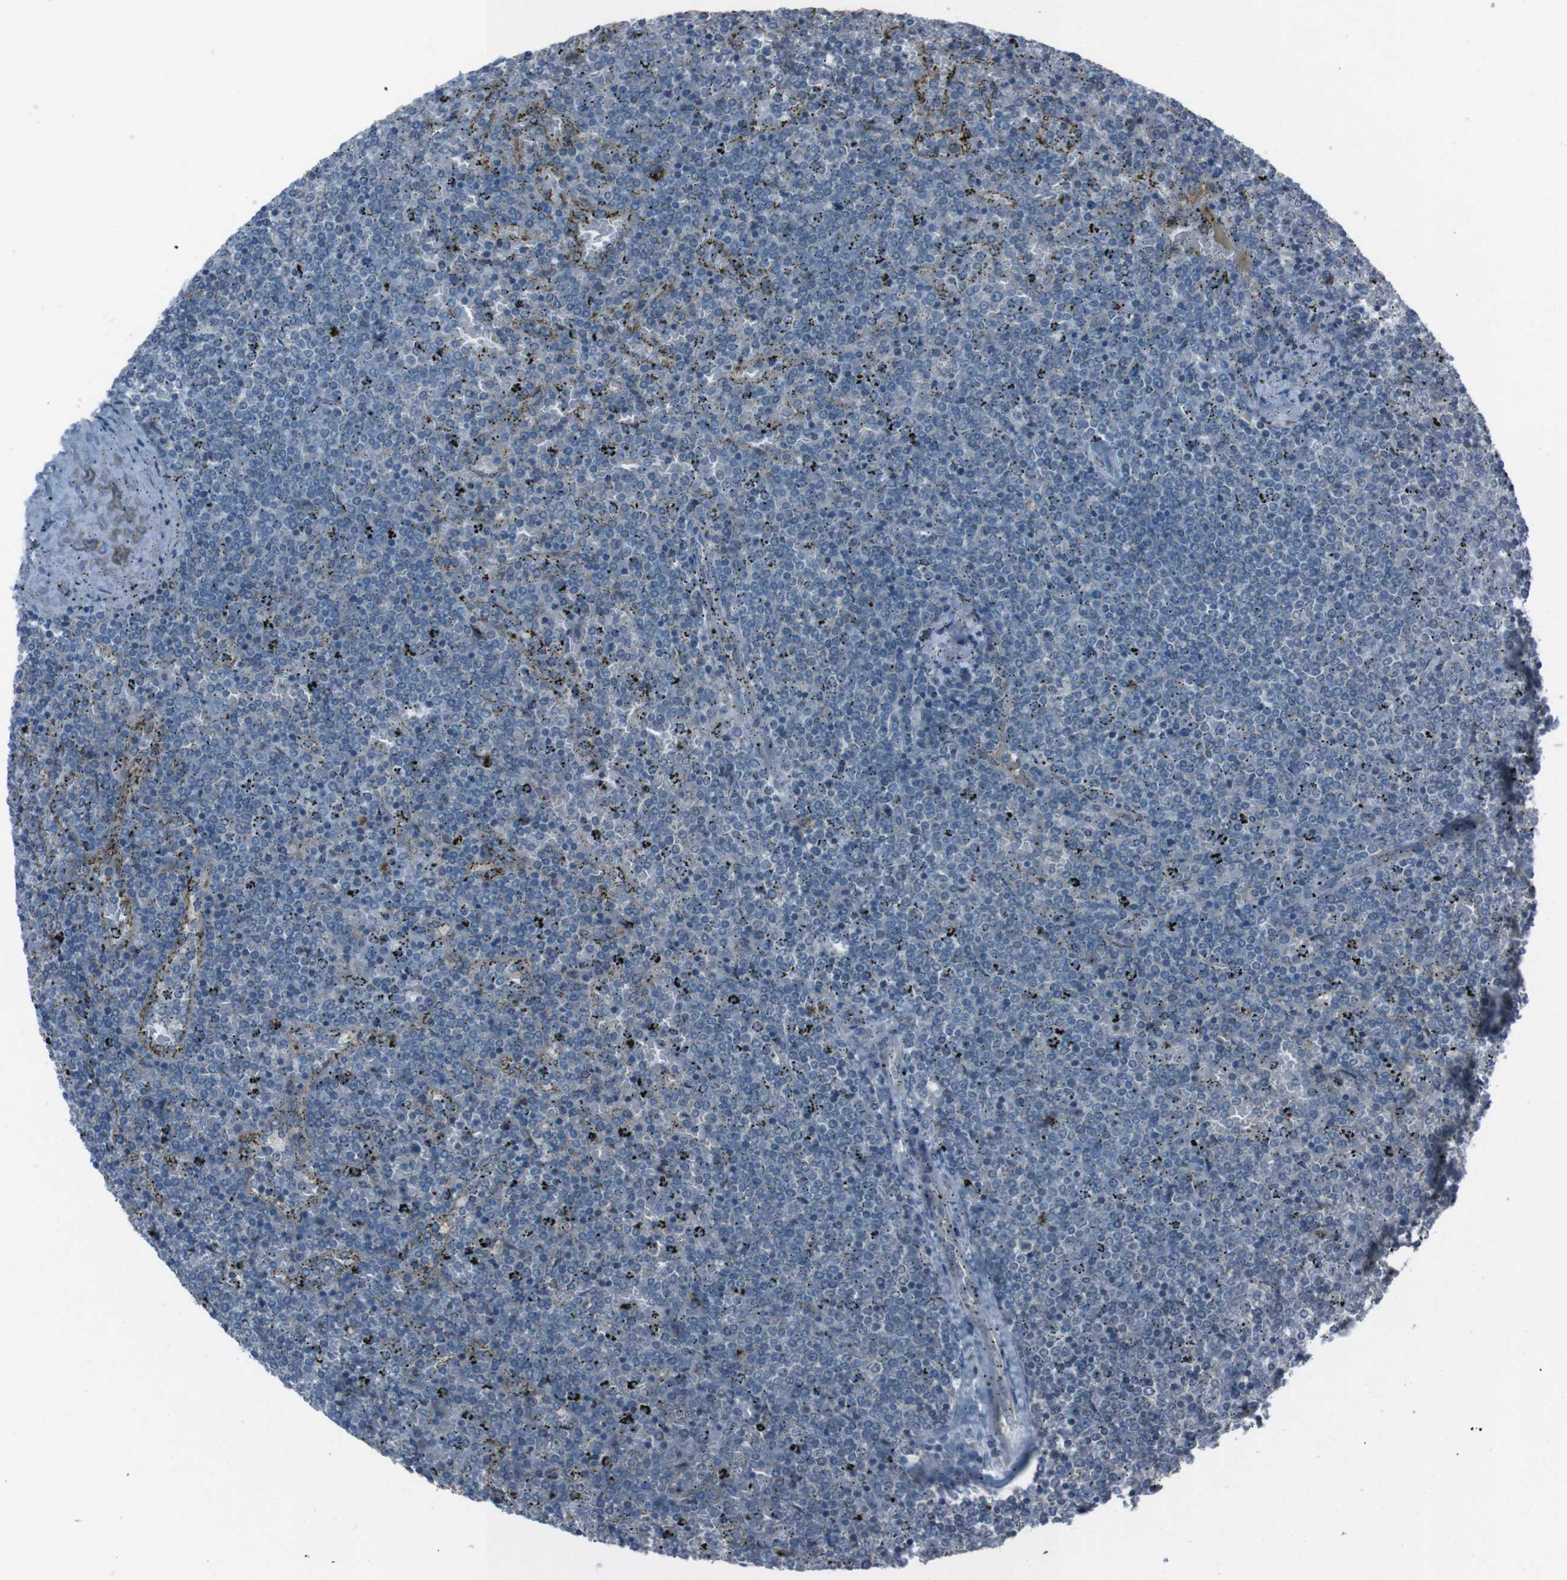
{"staining": {"intensity": "negative", "quantity": "none", "location": "none"}, "tissue": "lymphoma", "cell_type": "Tumor cells", "image_type": "cancer", "snomed": [{"axis": "morphology", "description": "Malignant lymphoma, non-Hodgkin's type, Low grade"}, {"axis": "topography", "description": "Spleen"}], "caption": "A photomicrograph of human low-grade malignant lymphoma, non-Hodgkin's type is negative for staining in tumor cells.", "gene": "EFNA5", "patient": {"sex": "female", "age": 77}}